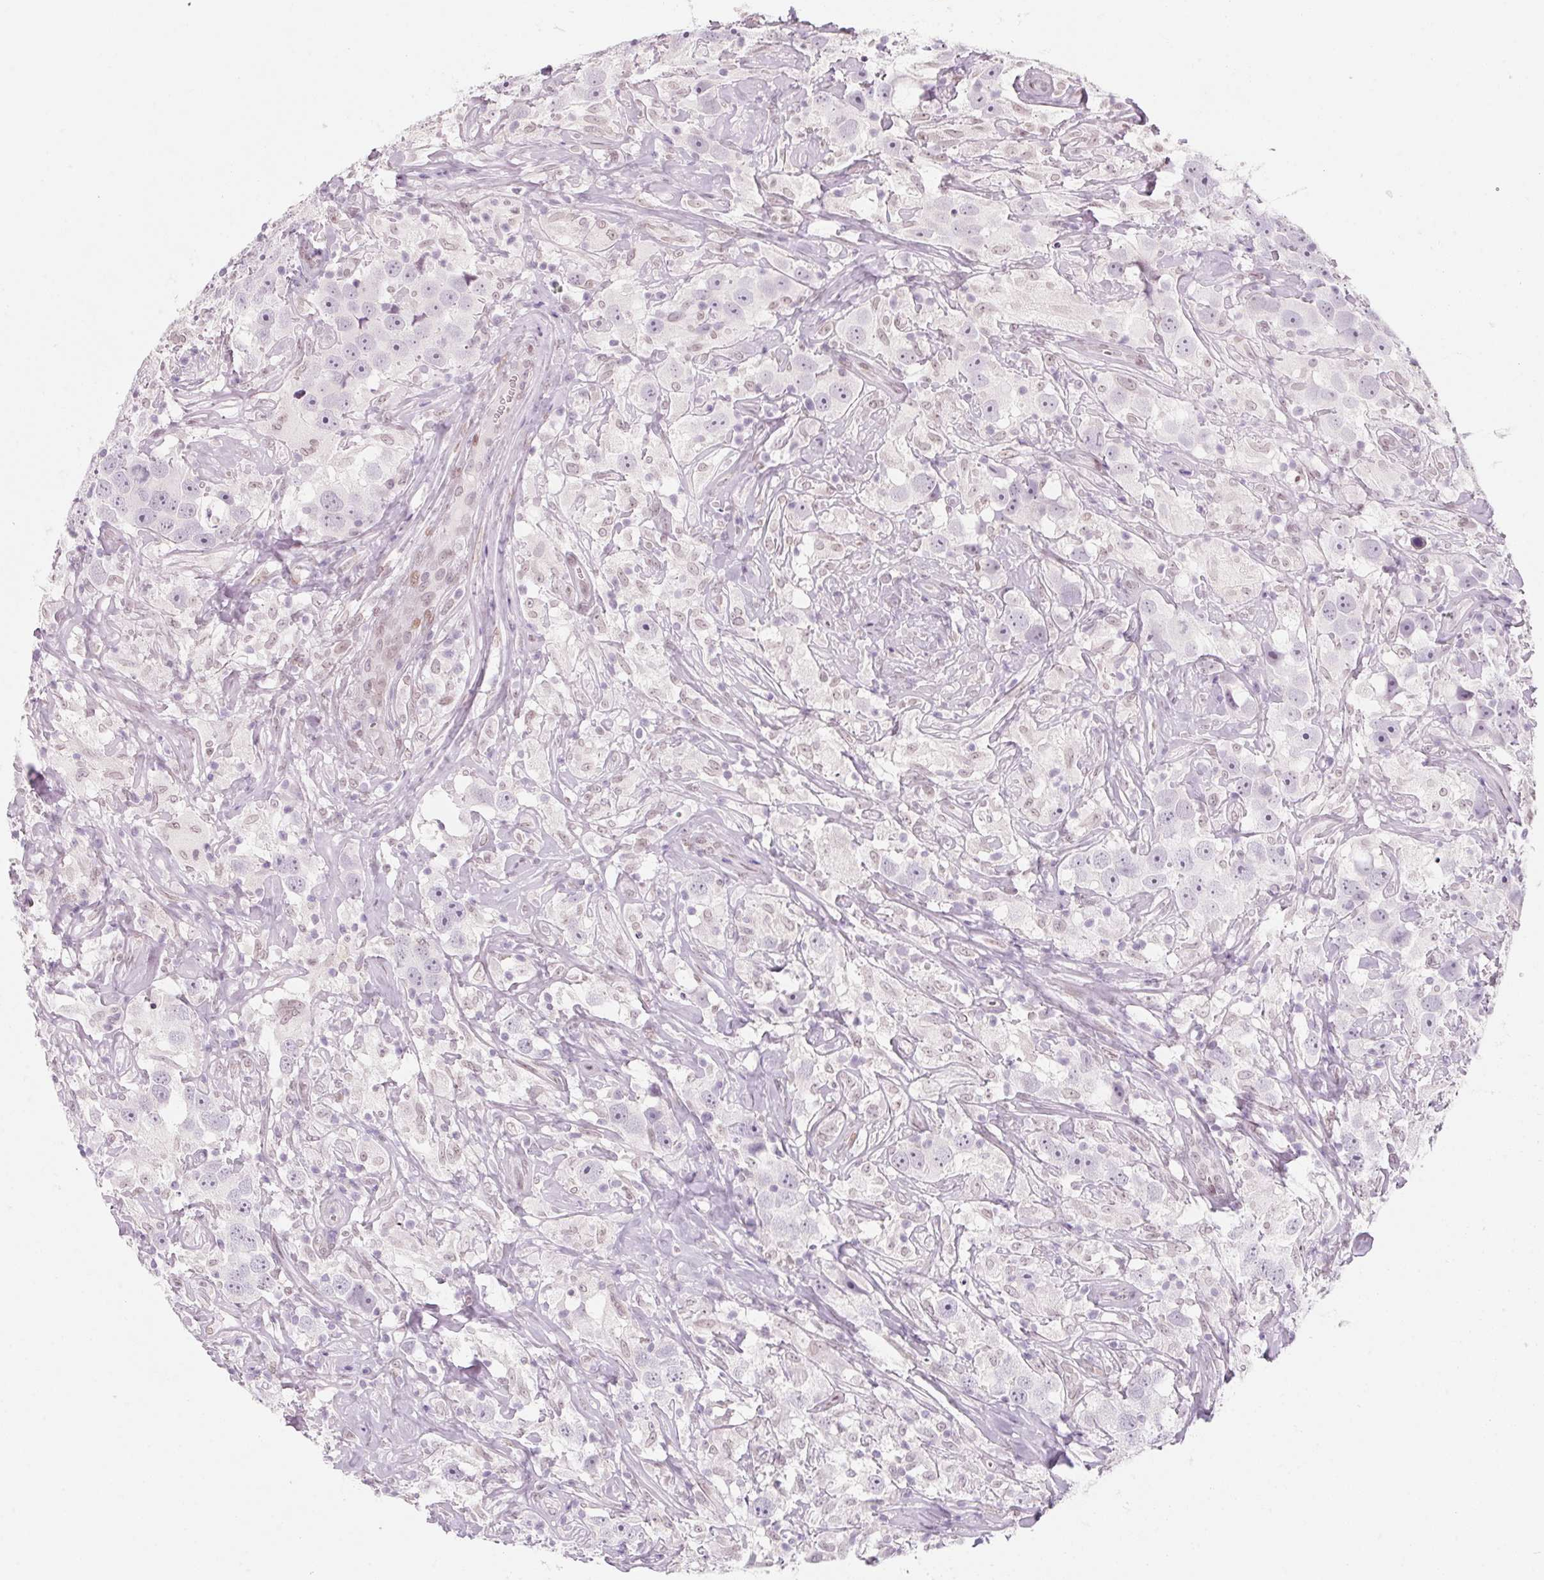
{"staining": {"intensity": "negative", "quantity": "none", "location": "none"}, "tissue": "testis cancer", "cell_type": "Tumor cells", "image_type": "cancer", "snomed": [{"axis": "morphology", "description": "Seminoma, NOS"}, {"axis": "topography", "description": "Testis"}], "caption": "Micrograph shows no significant protein positivity in tumor cells of testis seminoma.", "gene": "KCNQ2", "patient": {"sex": "male", "age": 49}}